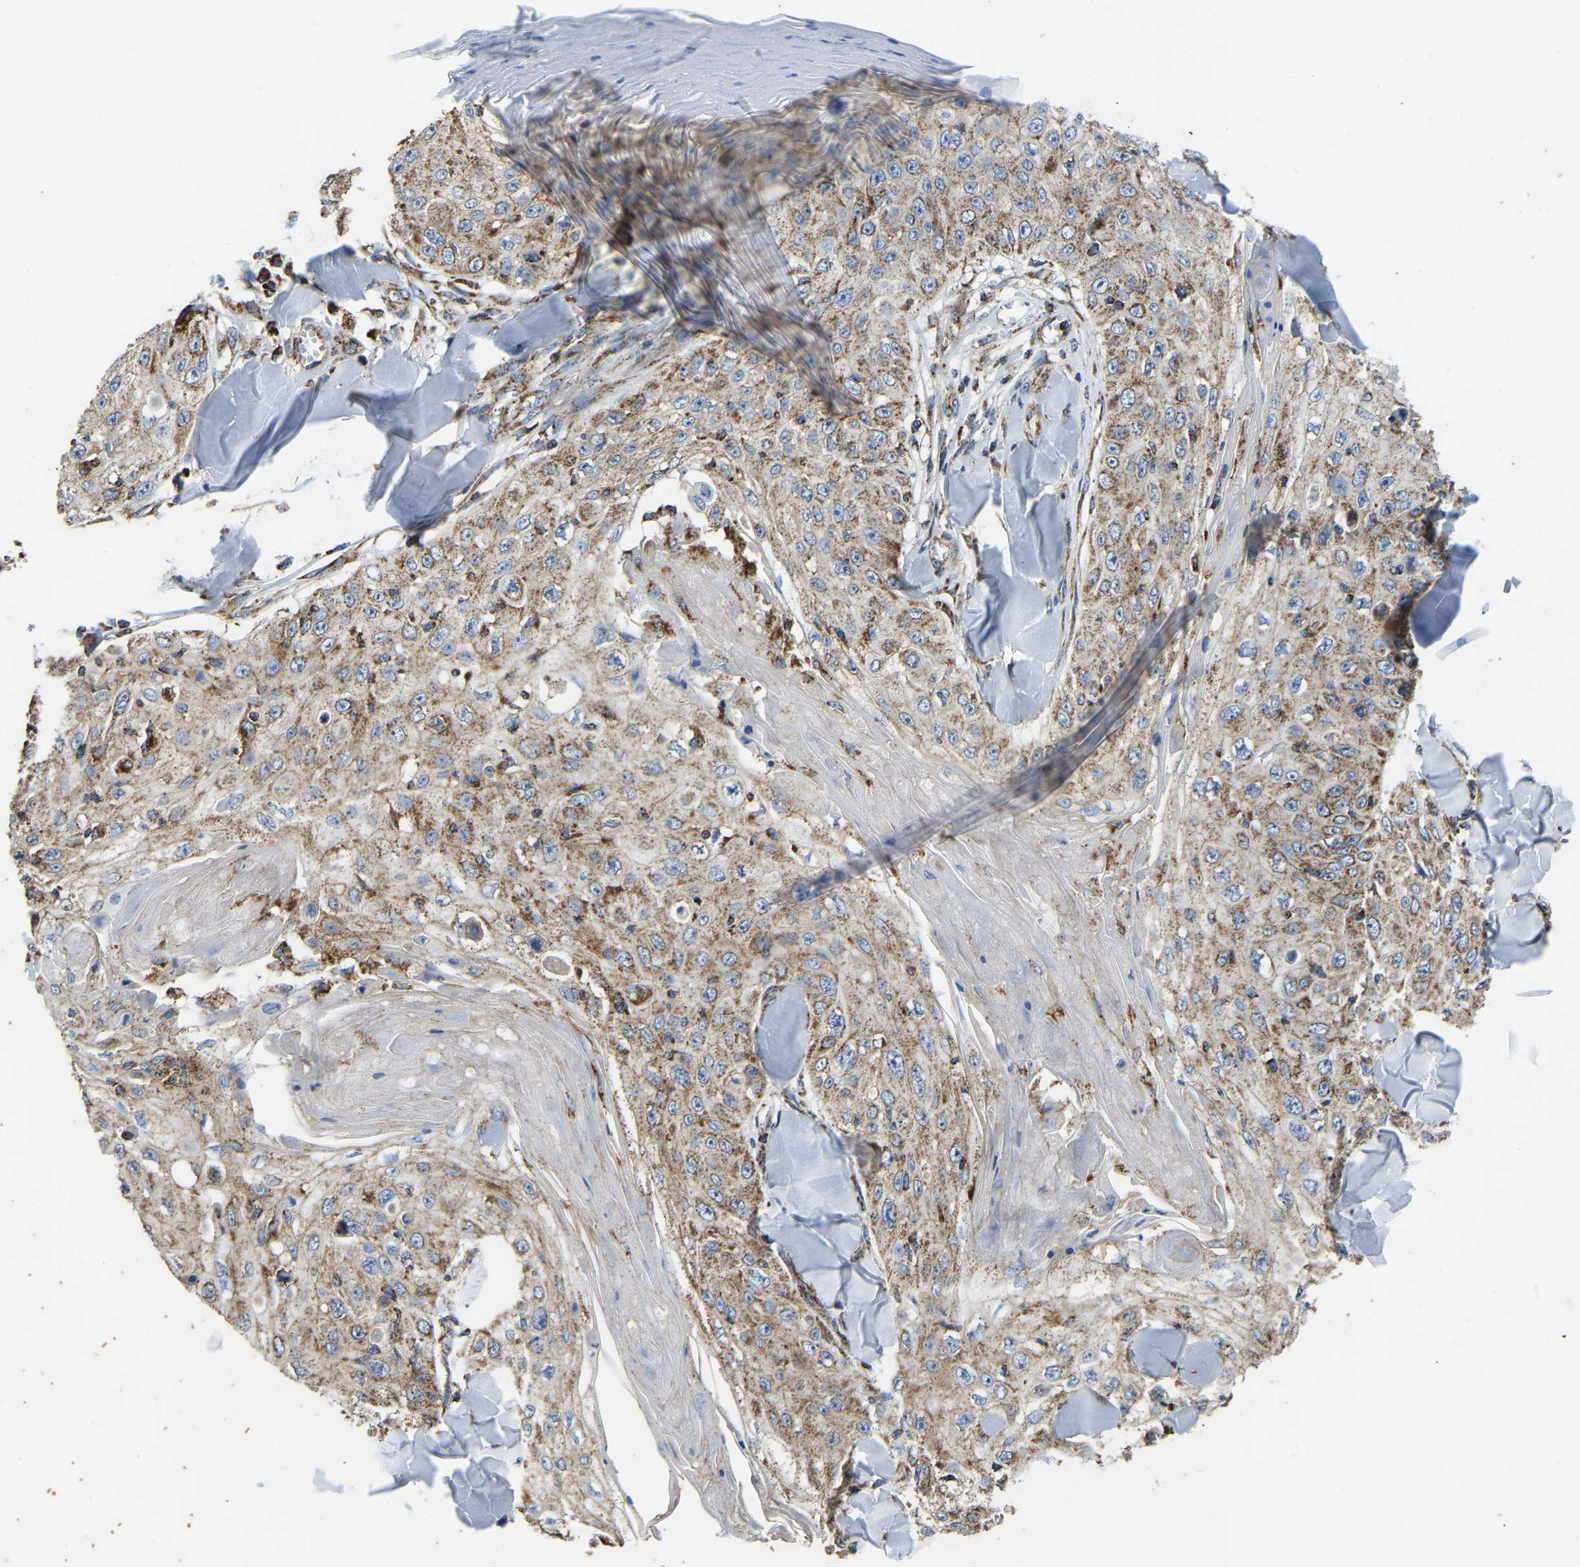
{"staining": {"intensity": "moderate", "quantity": ">75%", "location": "cytoplasmic/membranous"}, "tissue": "skin cancer", "cell_type": "Tumor cells", "image_type": "cancer", "snomed": [{"axis": "morphology", "description": "Squamous cell carcinoma, NOS"}, {"axis": "topography", "description": "Skin"}], "caption": "A micrograph showing moderate cytoplasmic/membranous staining in about >75% of tumor cells in skin squamous cell carcinoma, as visualized by brown immunohistochemical staining.", "gene": "ETFA", "patient": {"sex": "male", "age": 86}}